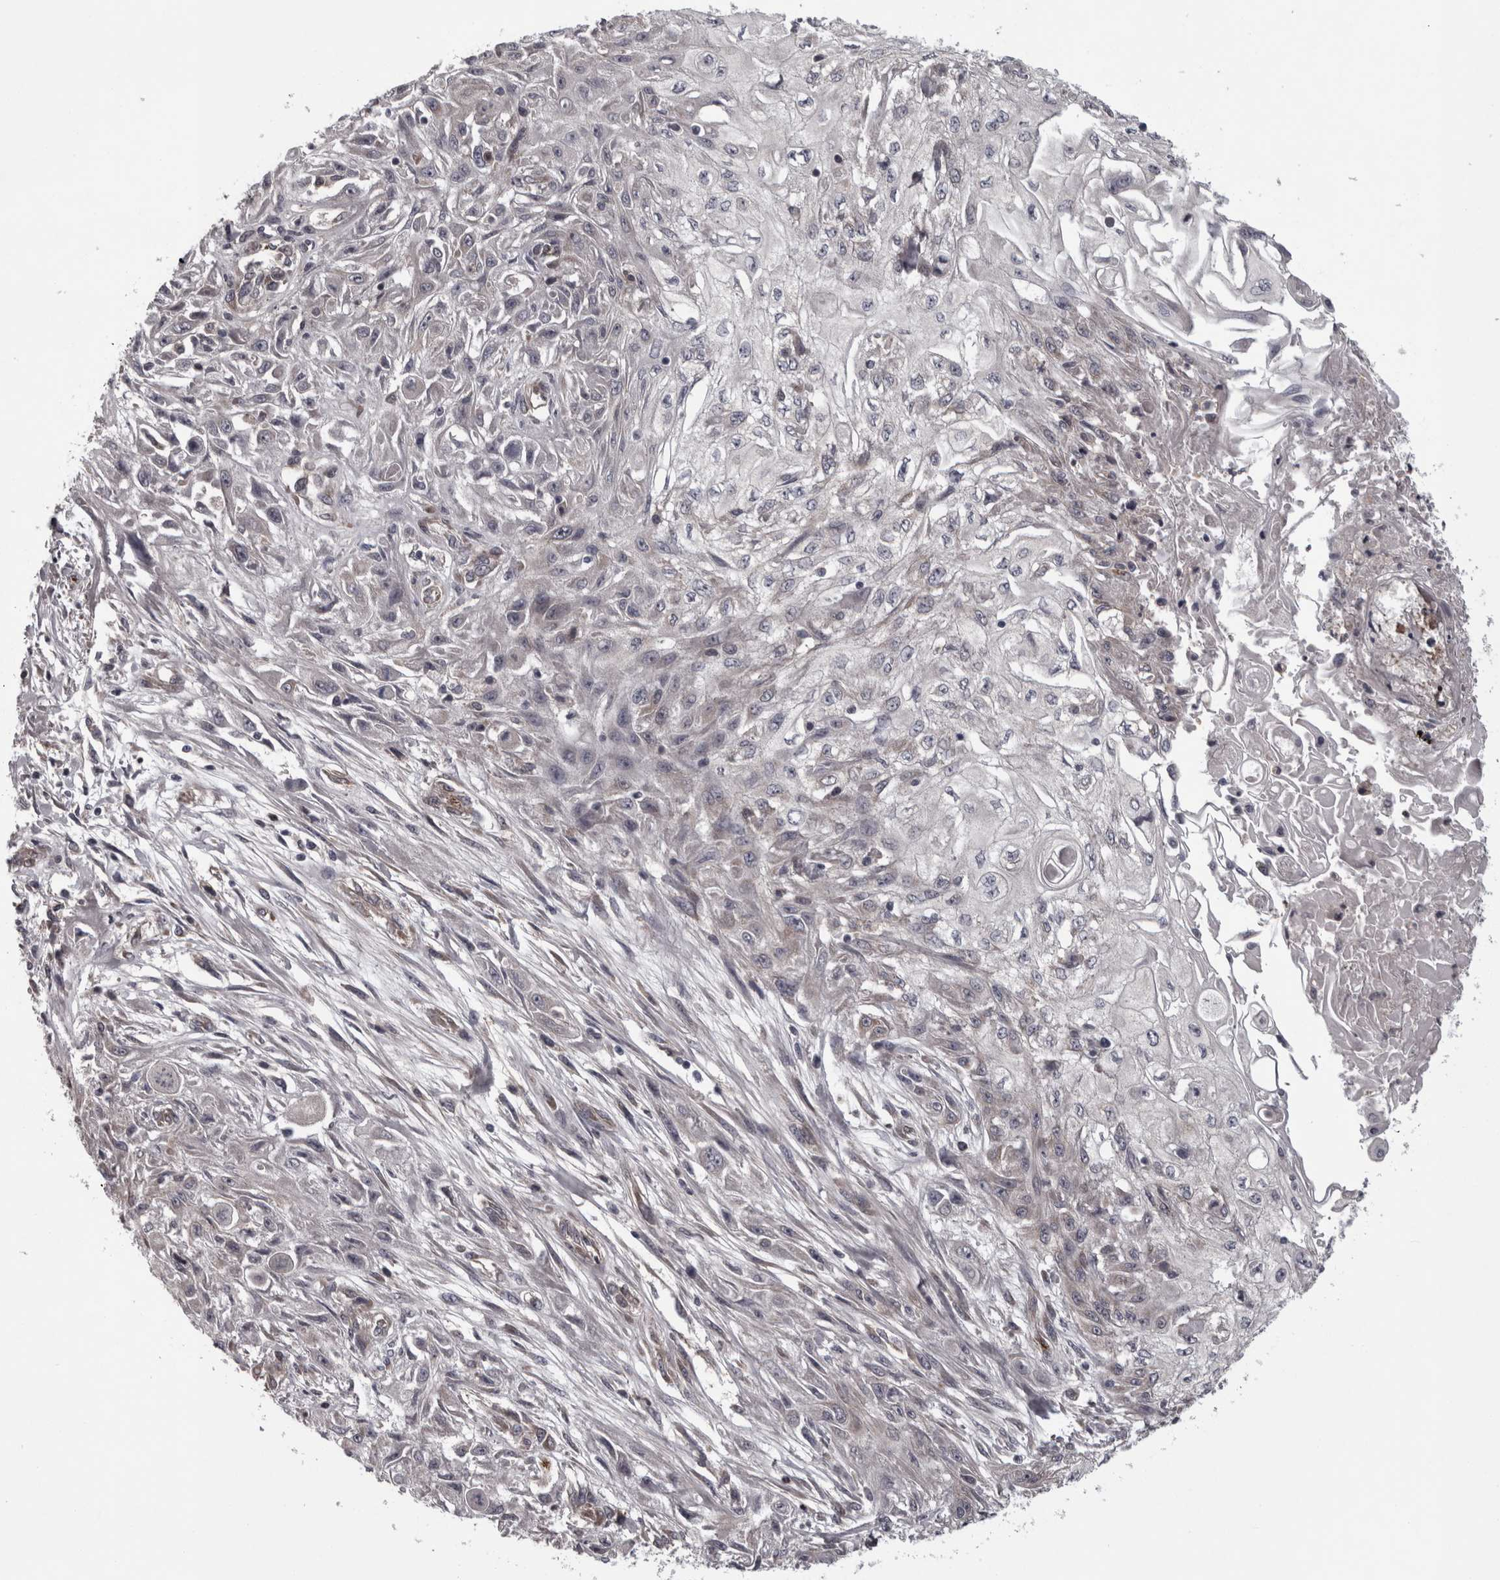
{"staining": {"intensity": "negative", "quantity": "none", "location": "none"}, "tissue": "skin cancer", "cell_type": "Tumor cells", "image_type": "cancer", "snomed": [{"axis": "morphology", "description": "Squamous cell carcinoma, NOS"}, {"axis": "morphology", "description": "Squamous cell carcinoma, metastatic, NOS"}, {"axis": "topography", "description": "Skin"}, {"axis": "topography", "description": "Lymph node"}], "caption": "Squamous cell carcinoma (skin) stained for a protein using immunohistochemistry (IHC) displays no positivity tumor cells.", "gene": "RSU1", "patient": {"sex": "male", "age": 75}}